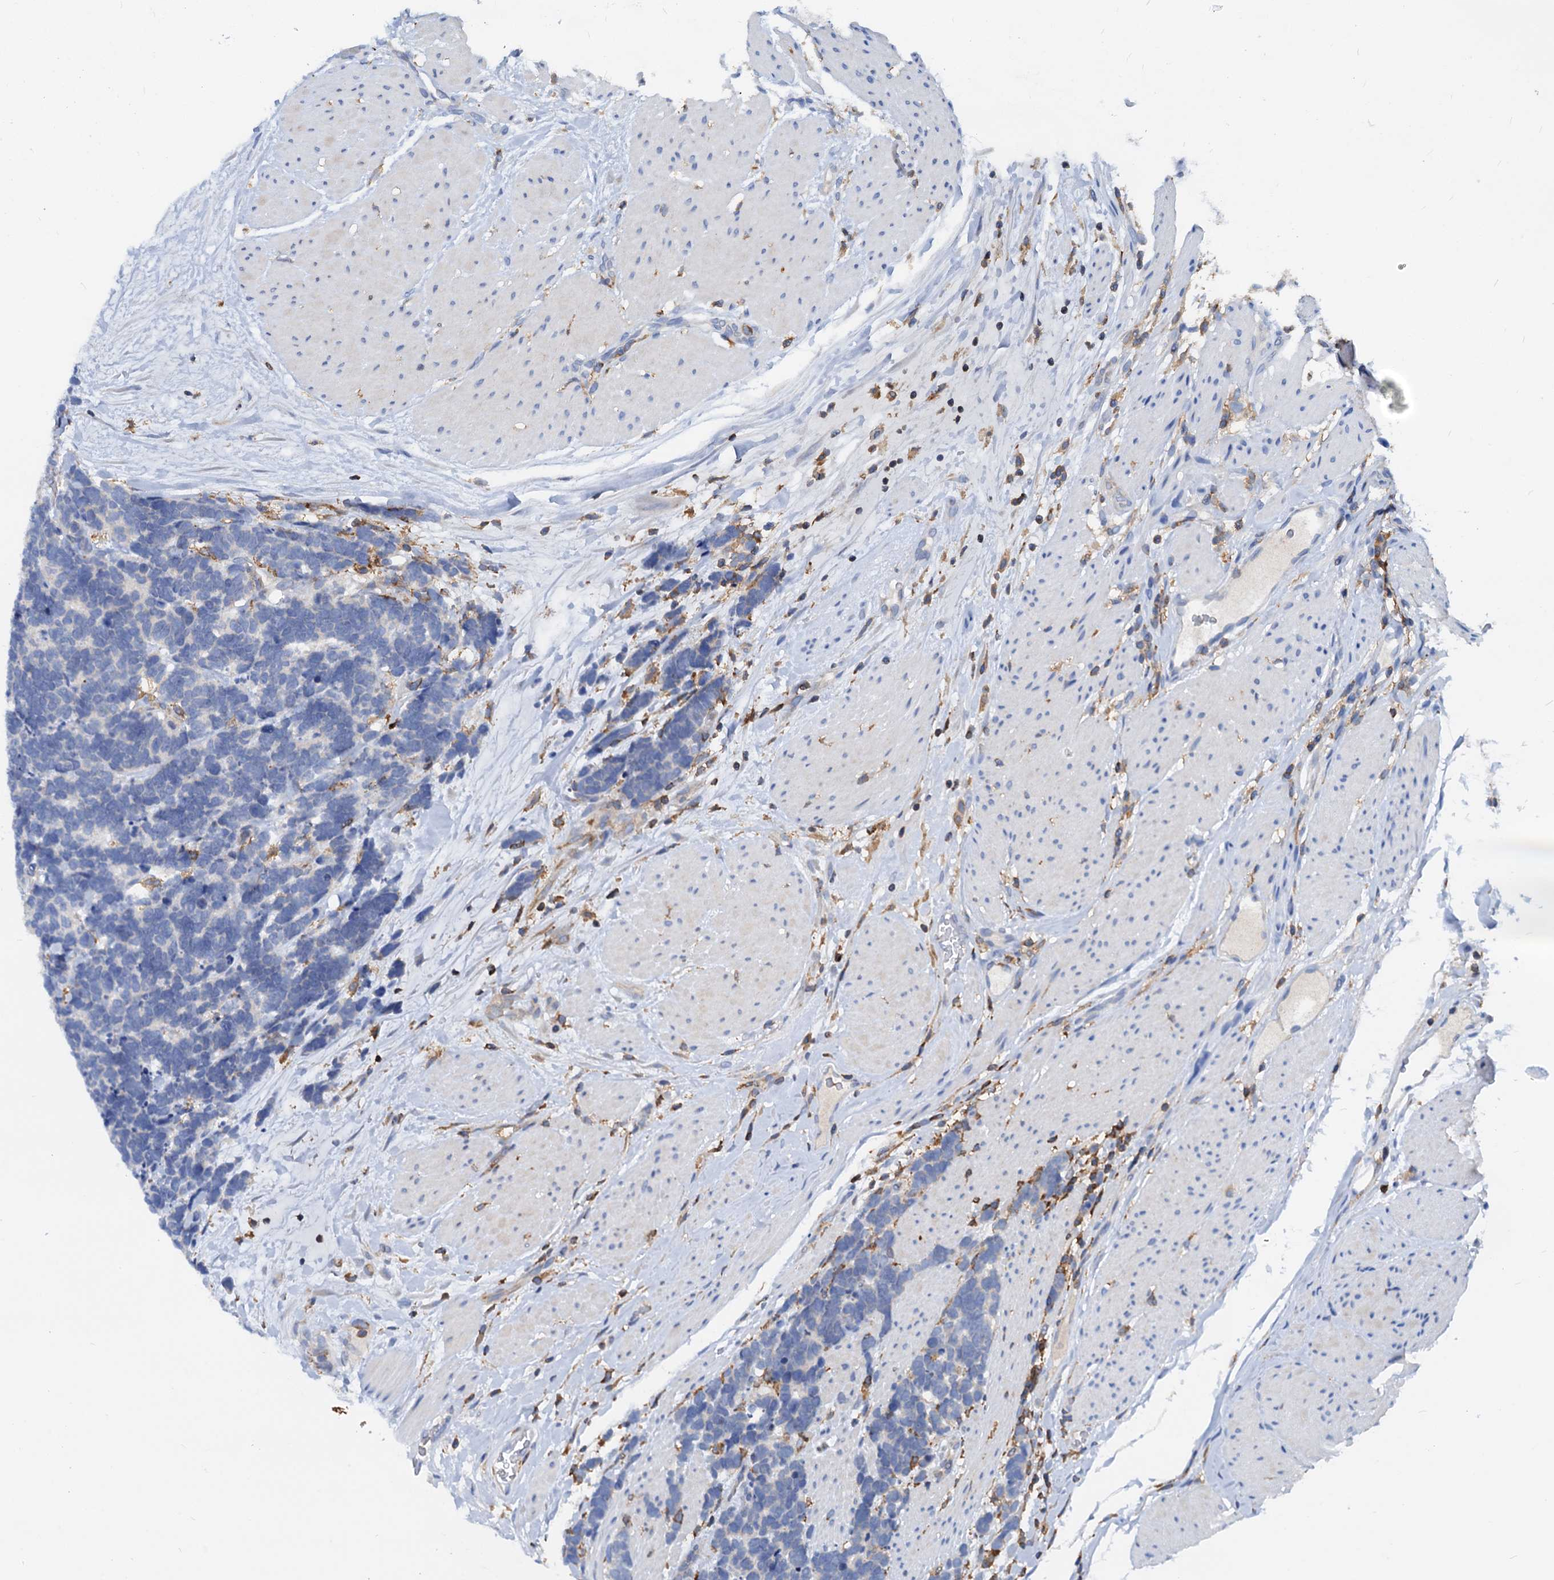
{"staining": {"intensity": "negative", "quantity": "none", "location": "none"}, "tissue": "carcinoid", "cell_type": "Tumor cells", "image_type": "cancer", "snomed": [{"axis": "morphology", "description": "Carcinoma, NOS"}, {"axis": "morphology", "description": "Carcinoid, malignant, NOS"}, {"axis": "topography", "description": "Urinary bladder"}], "caption": "The micrograph exhibits no staining of tumor cells in carcinoid.", "gene": "LCP2", "patient": {"sex": "male", "age": 57}}